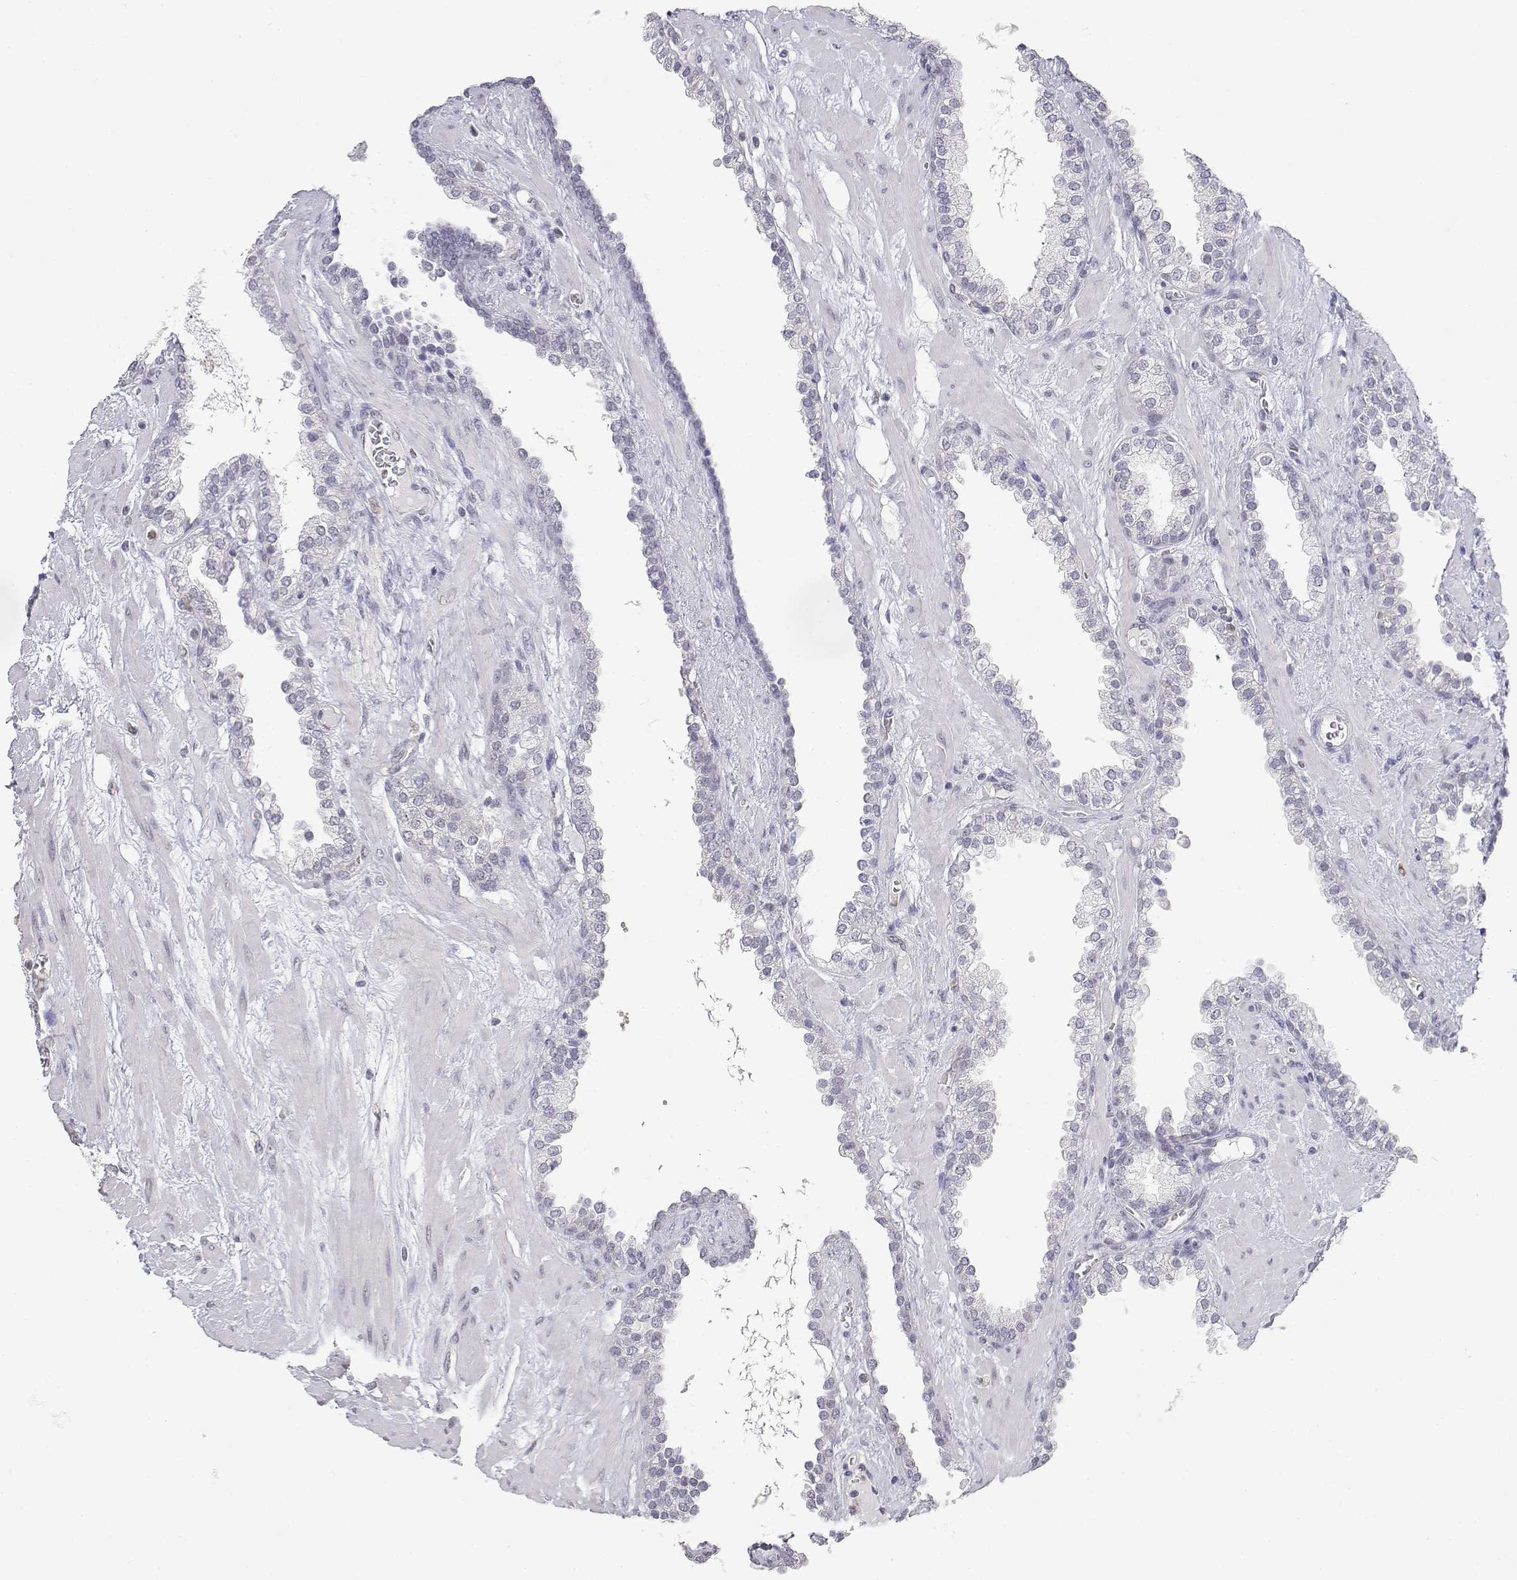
{"staining": {"intensity": "weak", "quantity": "<25%", "location": "cytoplasmic/membranous"}, "tissue": "prostate cancer", "cell_type": "Tumor cells", "image_type": "cancer", "snomed": [{"axis": "morphology", "description": "Adenocarcinoma, Low grade"}, {"axis": "topography", "description": "Prostate"}], "caption": "A photomicrograph of human low-grade adenocarcinoma (prostate) is negative for staining in tumor cells.", "gene": "ADA", "patient": {"sex": "male", "age": 62}}